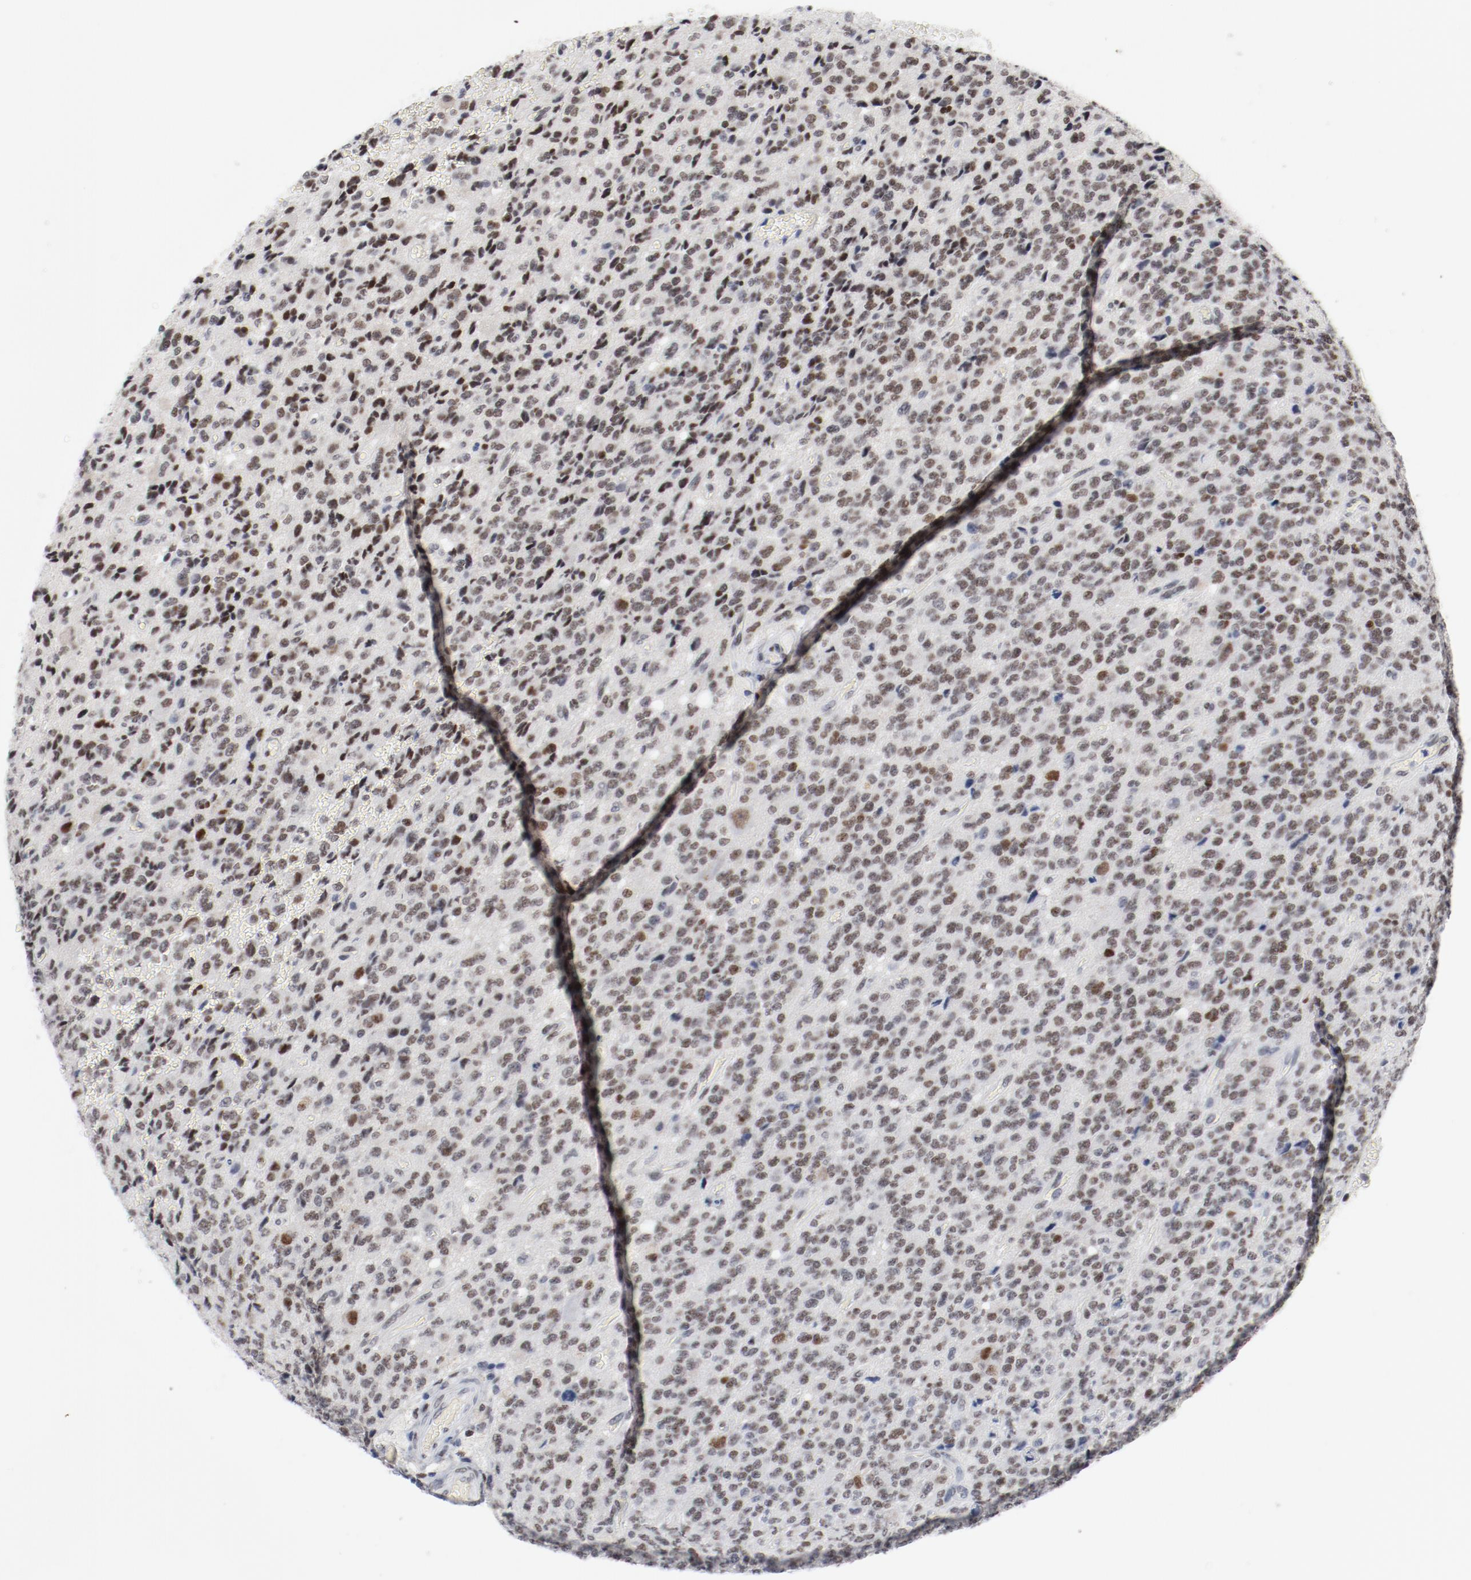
{"staining": {"intensity": "moderate", "quantity": ">75%", "location": "nuclear"}, "tissue": "glioma", "cell_type": "Tumor cells", "image_type": "cancer", "snomed": [{"axis": "morphology", "description": "Glioma, malignant, High grade"}, {"axis": "topography", "description": "pancreas cauda"}], "caption": "An immunohistochemistry micrograph of tumor tissue is shown. Protein staining in brown shows moderate nuclear positivity in glioma within tumor cells.", "gene": "ARNT", "patient": {"sex": "male", "age": 60}}